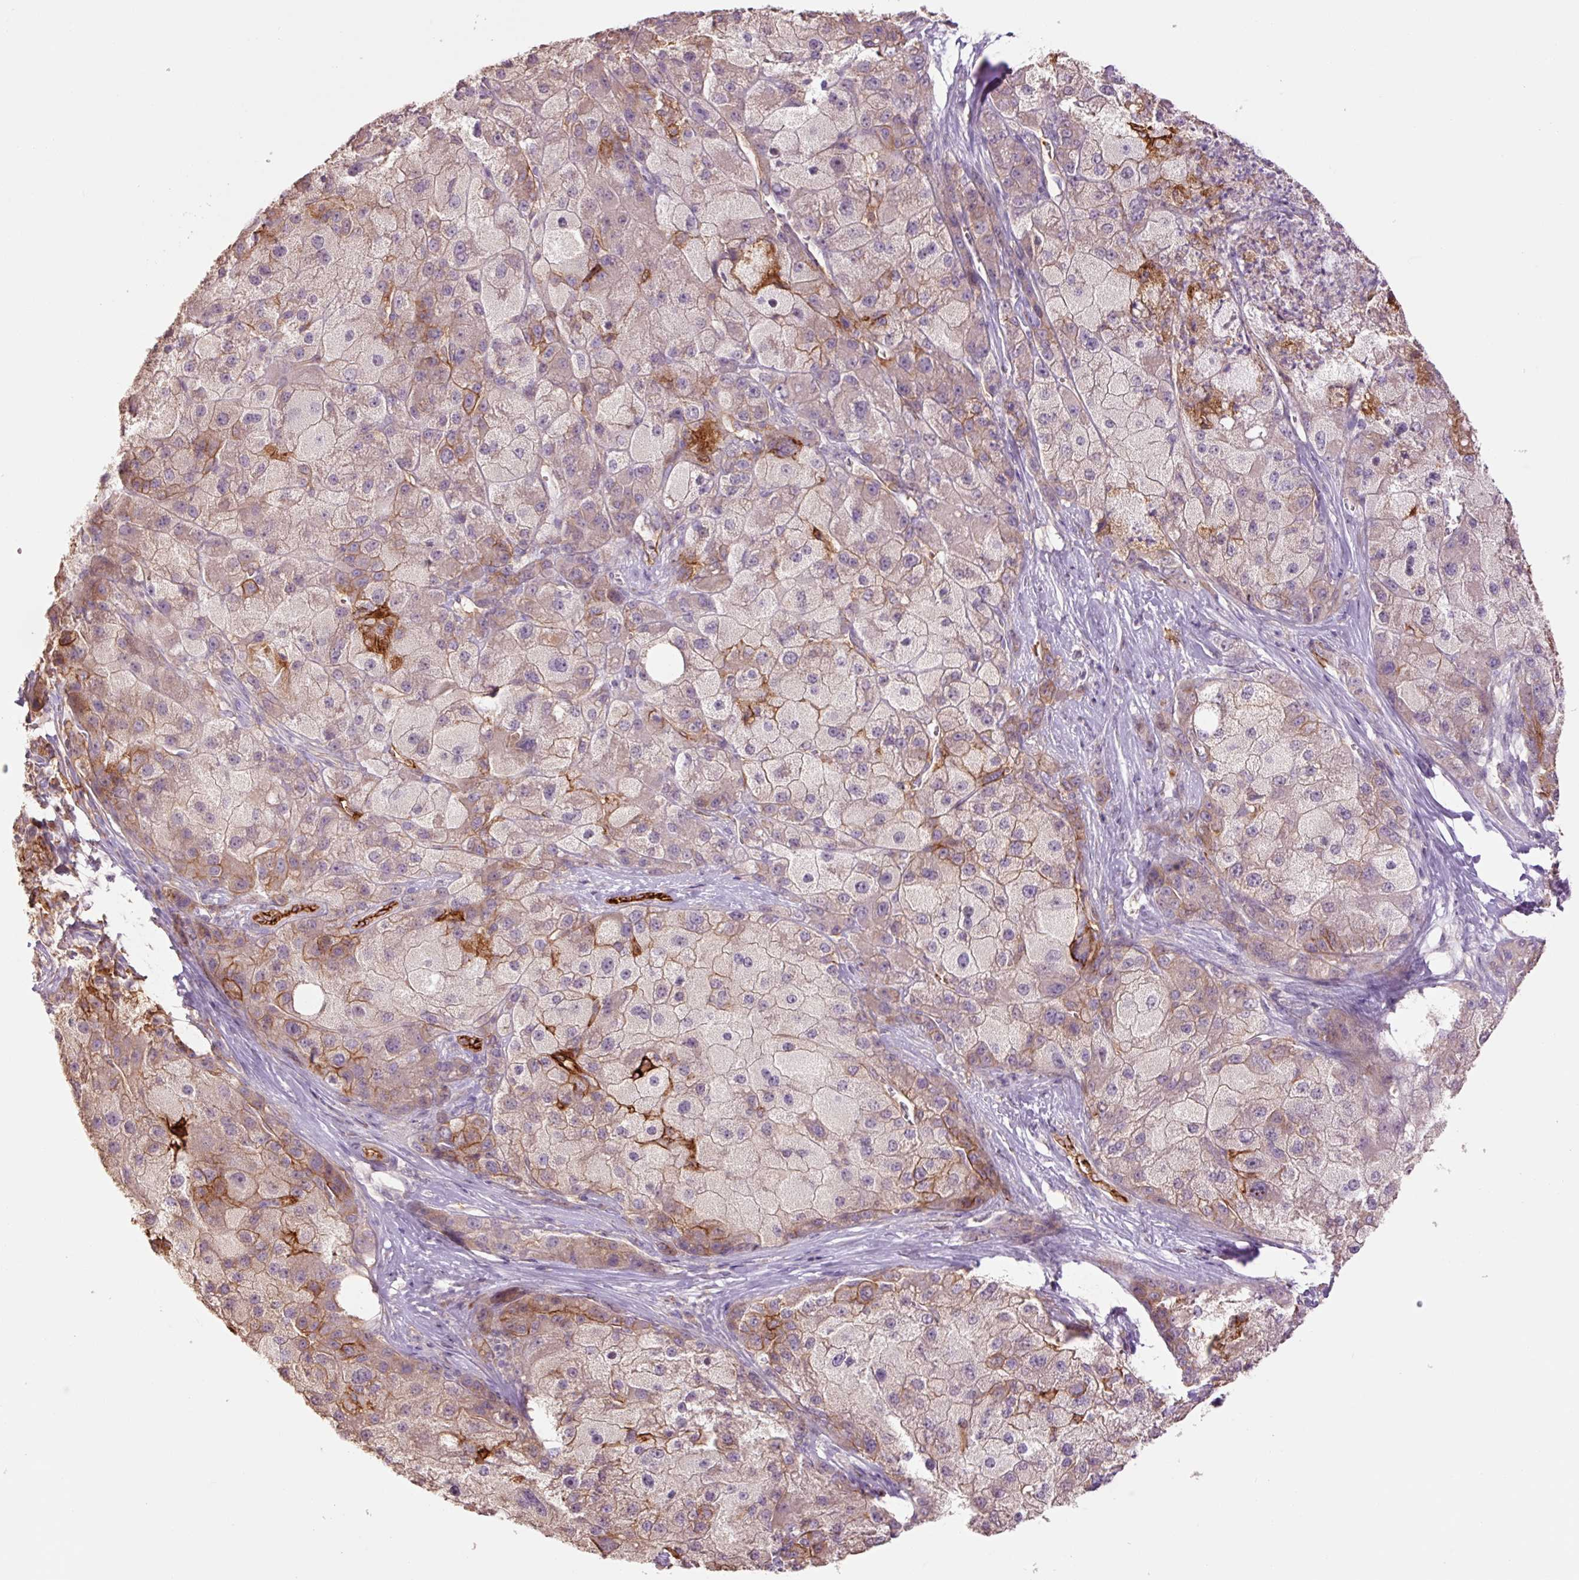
{"staining": {"intensity": "moderate", "quantity": "<25%", "location": "cytoplasmic/membranous"}, "tissue": "liver cancer", "cell_type": "Tumor cells", "image_type": "cancer", "snomed": [{"axis": "morphology", "description": "Carcinoma, Hepatocellular, NOS"}, {"axis": "topography", "description": "Liver"}], "caption": "Immunohistochemical staining of human liver hepatocellular carcinoma demonstrates low levels of moderate cytoplasmic/membranous positivity in approximately <25% of tumor cells.", "gene": "SLC1A4", "patient": {"sex": "male", "age": 67}}